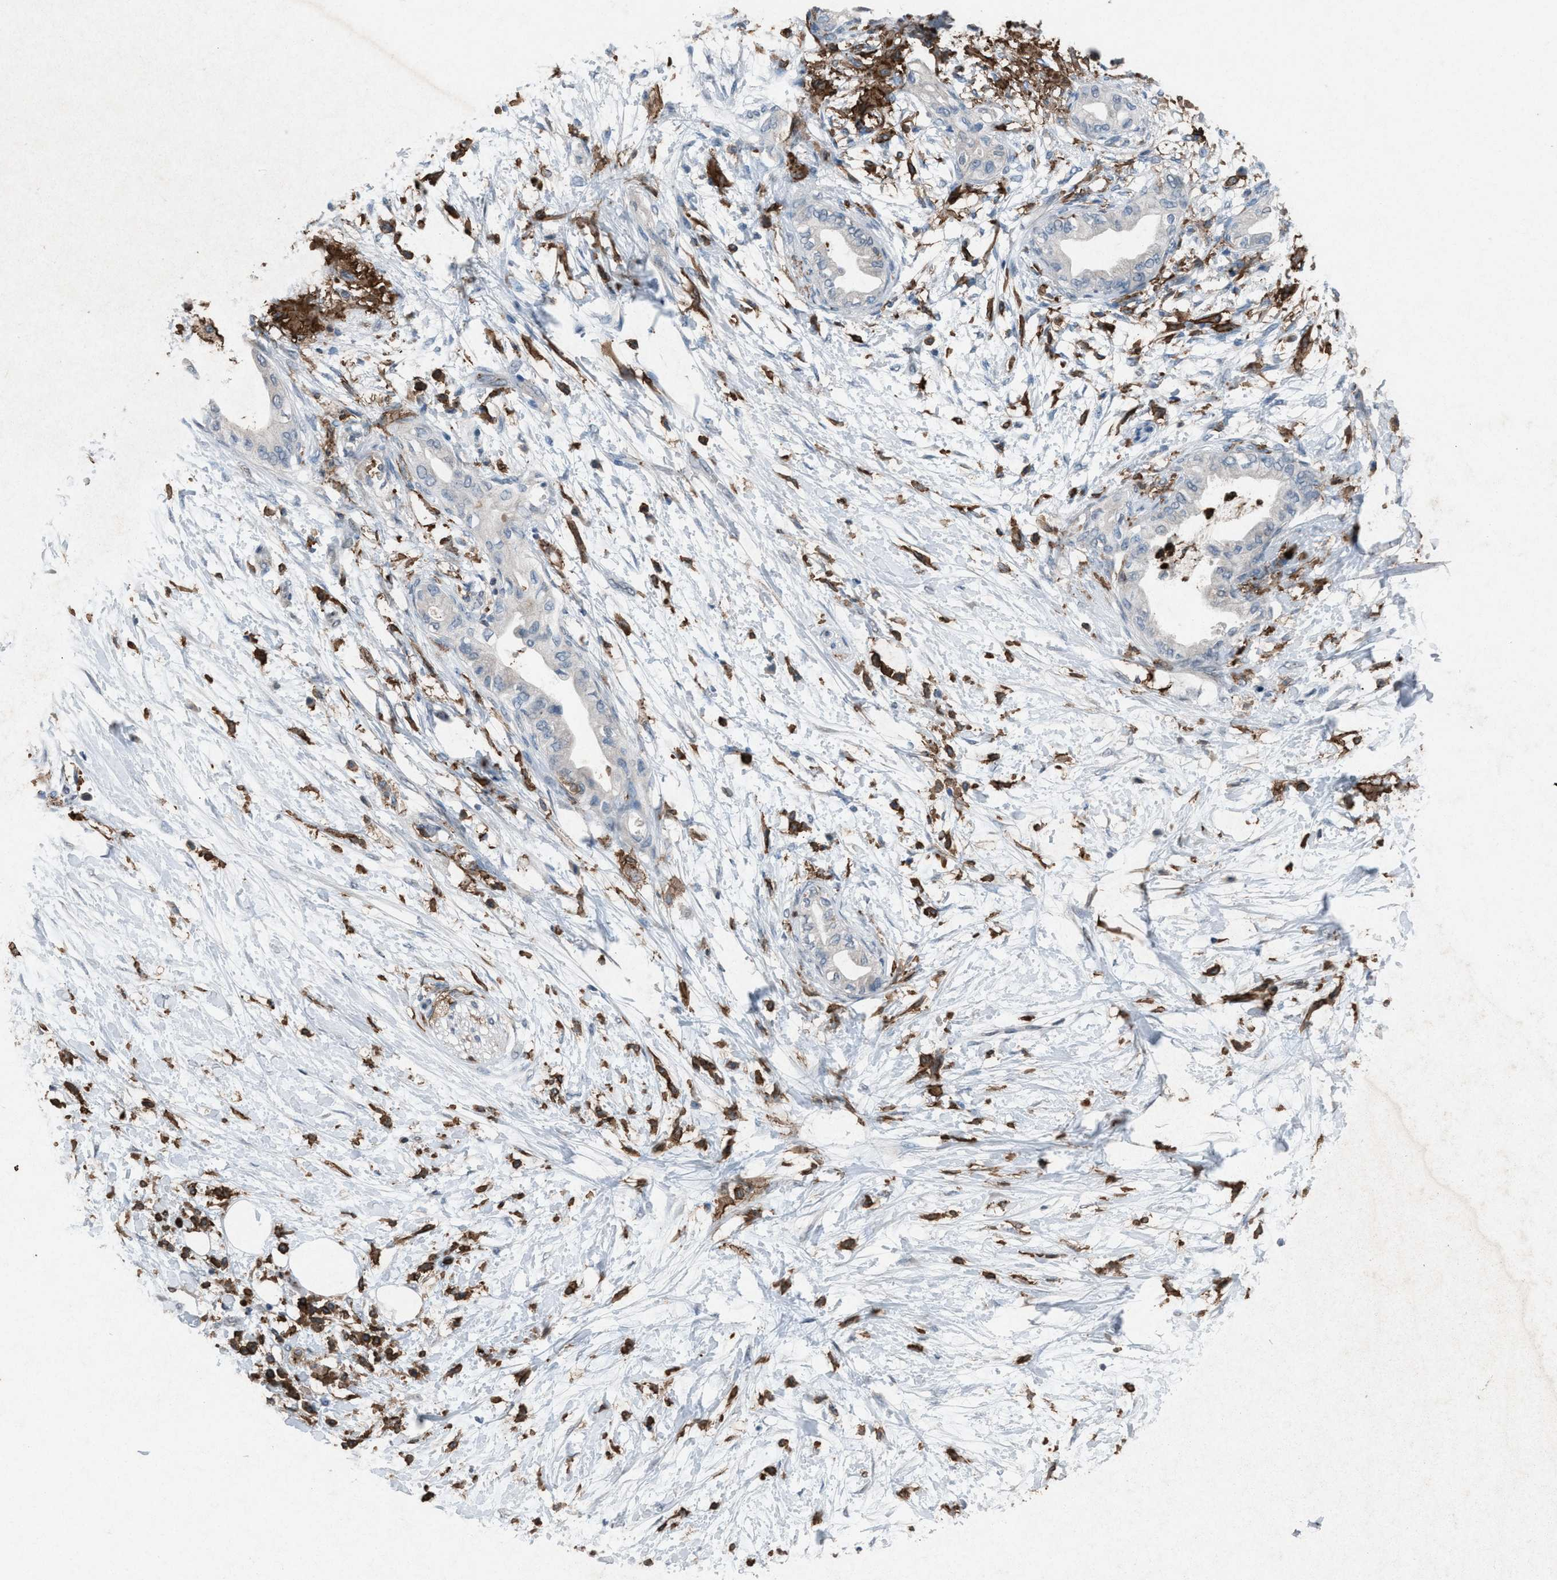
{"staining": {"intensity": "weak", "quantity": ">75%", "location": "cytoplasmic/membranous"}, "tissue": "adipose tissue", "cell_type": "Adipocytes", "image_type": "normal", "snomed": [{"axis": "morphology", "description": "Normal tissue, NOS"}, {"axis": "morphology", "description": "Adenocarcinoma, NOS"}, {"axis": "topography", "description": "Duodenum"}, {"axis": "topography", "description": "Peripheral nerve tissue"}], "caption": "DAB immunohistochemical staining of normal adipose tissue demonstrates weak cytoplasmic/membranous protein positivity in about >75% of adipocytes. (IHC, brightfield microscopy, high magnification).", "gene": "FCER1G", "patient": {"sex": "female", "age": 60}}